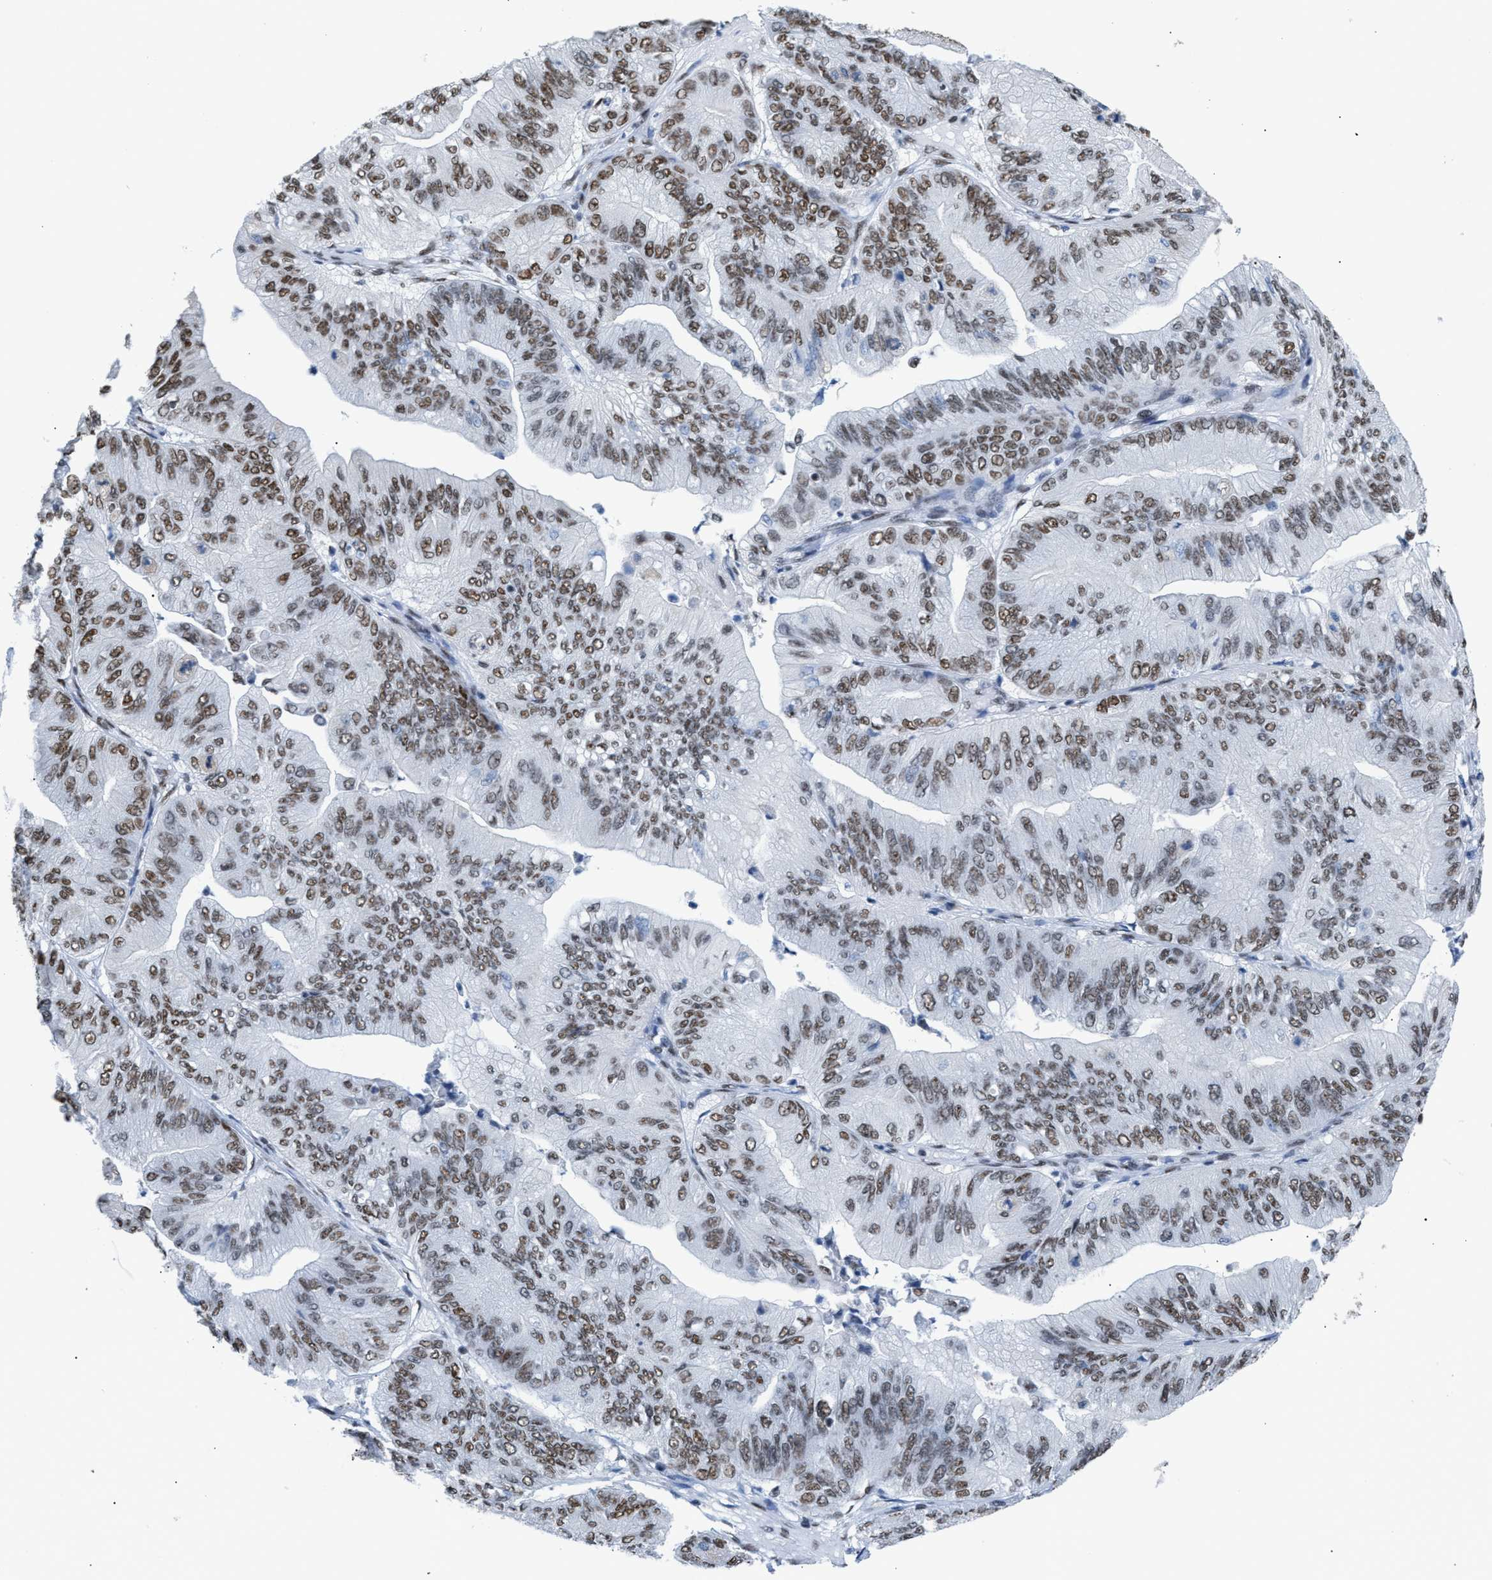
{"staining": {"intensity": "moderate", "quantity": ">75%", "location": "nuclear"}, "tissue": "ovarian cancer", "cell_type": "Tumor cells", "image_type": "cancer", "snomed": [{"axis": "morphology", "description": "Cystadenocarcinoma, mucinous, NOS"}, {"axis": "topography", "description": "Ovary"}], "caption": "Mucinous cystadenocarcinoma (ovarian) stained with immunohistochemistry displays moderate nuclear expression in about >75% of tumor cells.", "gene": "CCAR2", "patient": {"sex": "female", "age": 61}}